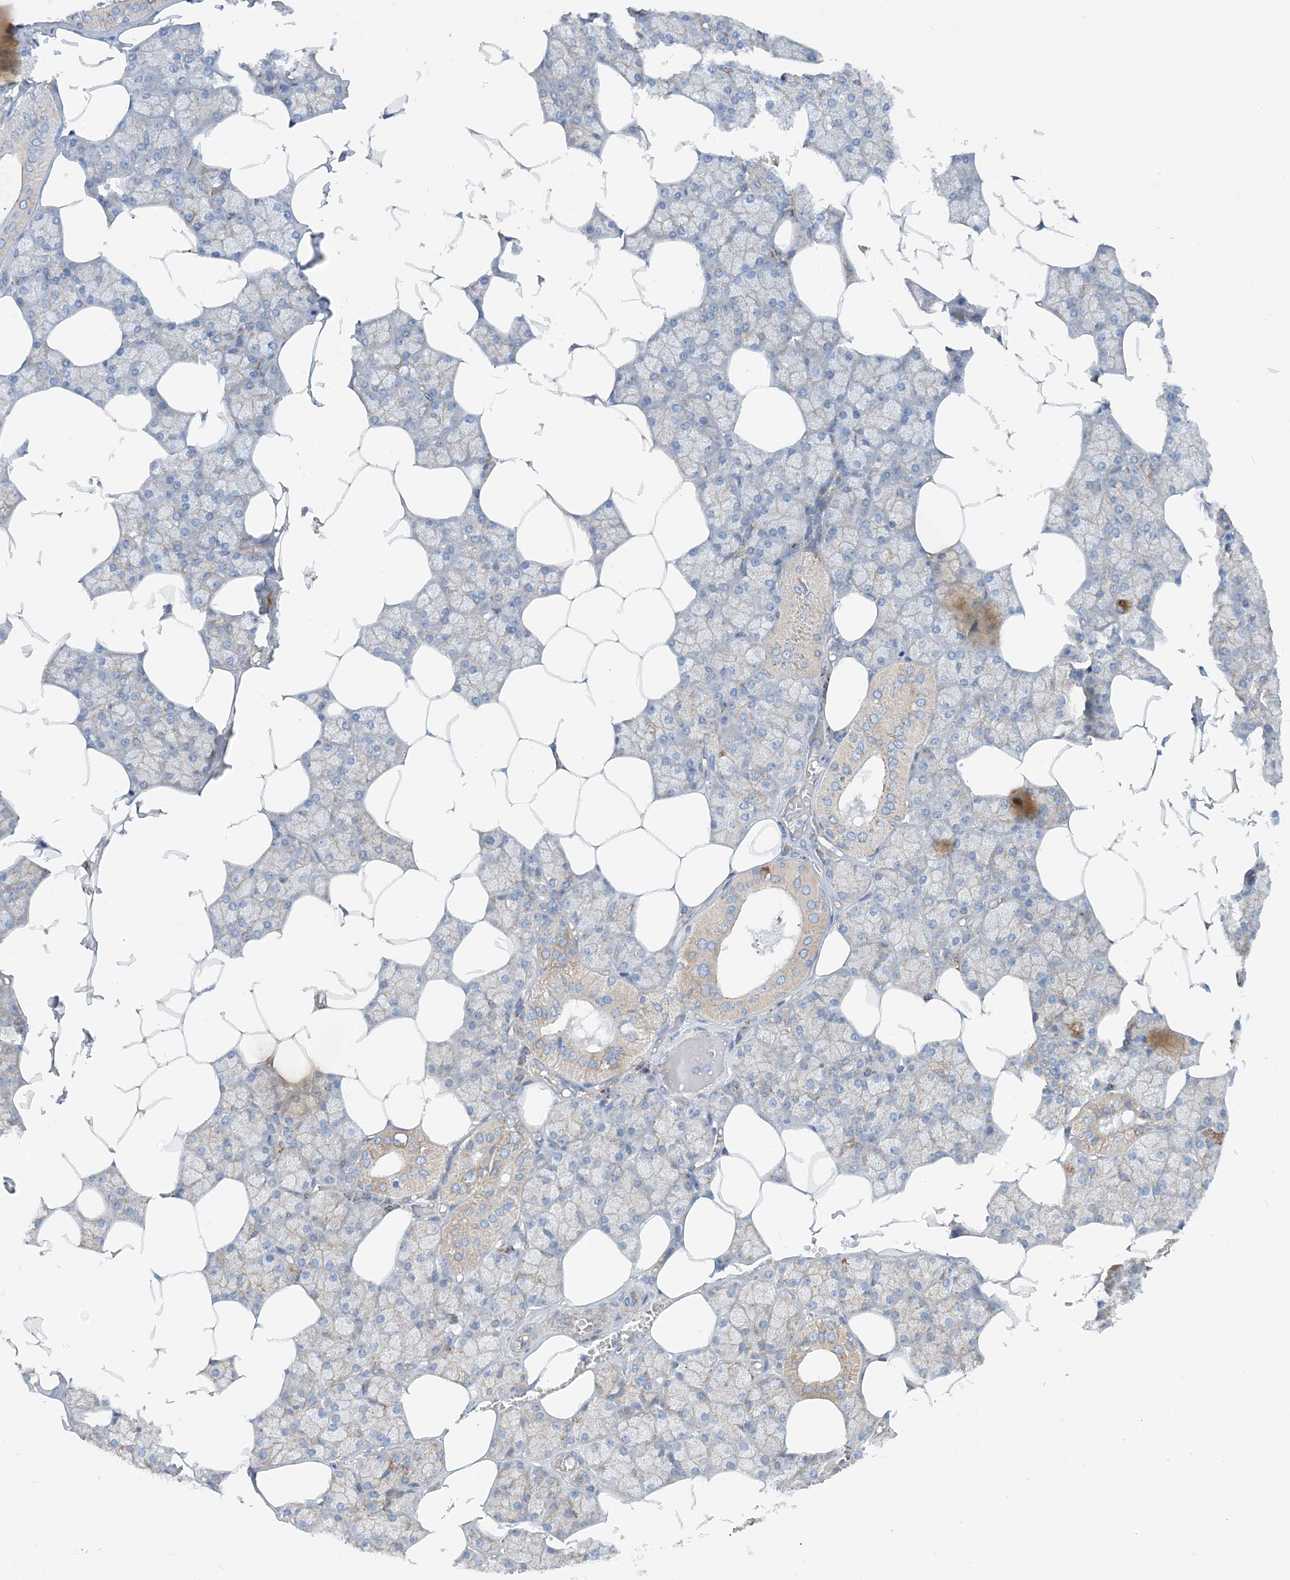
{"staining": {"intensity": "moderate", "quantity": "25%-75%", "location": "cytoplasmic/membranous"}, "tissue": "salivary gland", "cell_type": "Glandular cells", "image_type": "normal", "snomed": [{"axis": "morphology", "description": "Normal tissue, NOS"}, {"axis": "topography", "description": "Salivary gland"}], "caption": "A photomicrograph showing moderate cytoplasmic/membranous expression in about 25%-75% of glandular cells in normal salivary gland, as visualized by brown immunohistochemical staining.", "gene": "PHOSPHO2", "patient": {"sex": "male", "age": 62}}